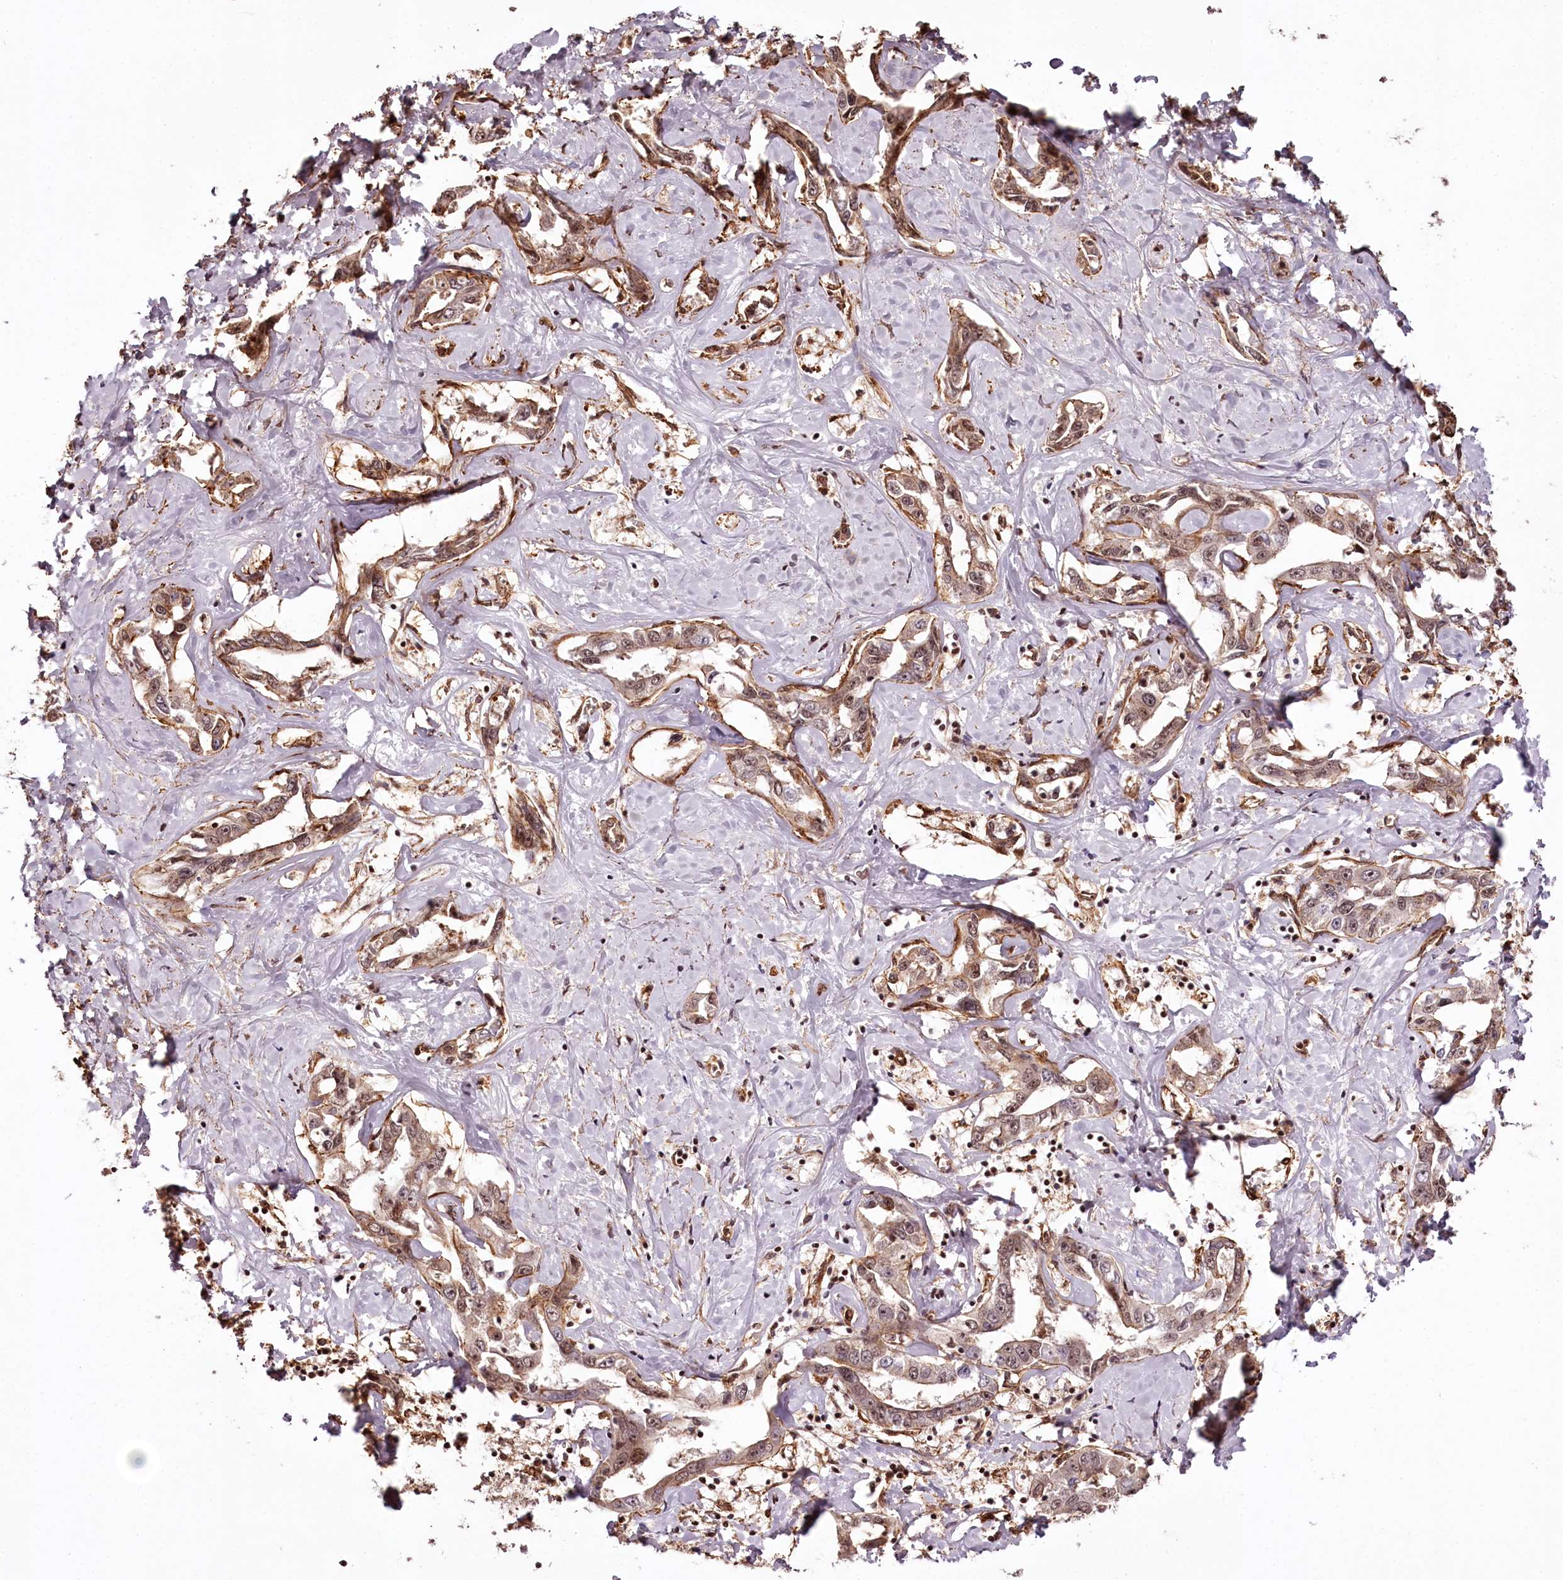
{"staining": {"intensity": "moderate", "quantity": ">75%", "location": "cytoplasmic/membranous,nuclear"}, "tissue": "liver cancer", "cell_type": "Tumor cells", "image_type": "cancer", "snomed": [{"axis": "morphology", "description": "Cholangiocarcinoma"}, {"axis": "topography", "description": "Liver"}], "caption": "DAB immunohistochemical staining of human liver cancer (cholangiocarcinoma) reveals moderate cytoplasmic/membranous and nuclear protein staining in approximately >75% of tumor cells.", "gene": "TTC33", "patient": {"sex": "male", "age": 59}}